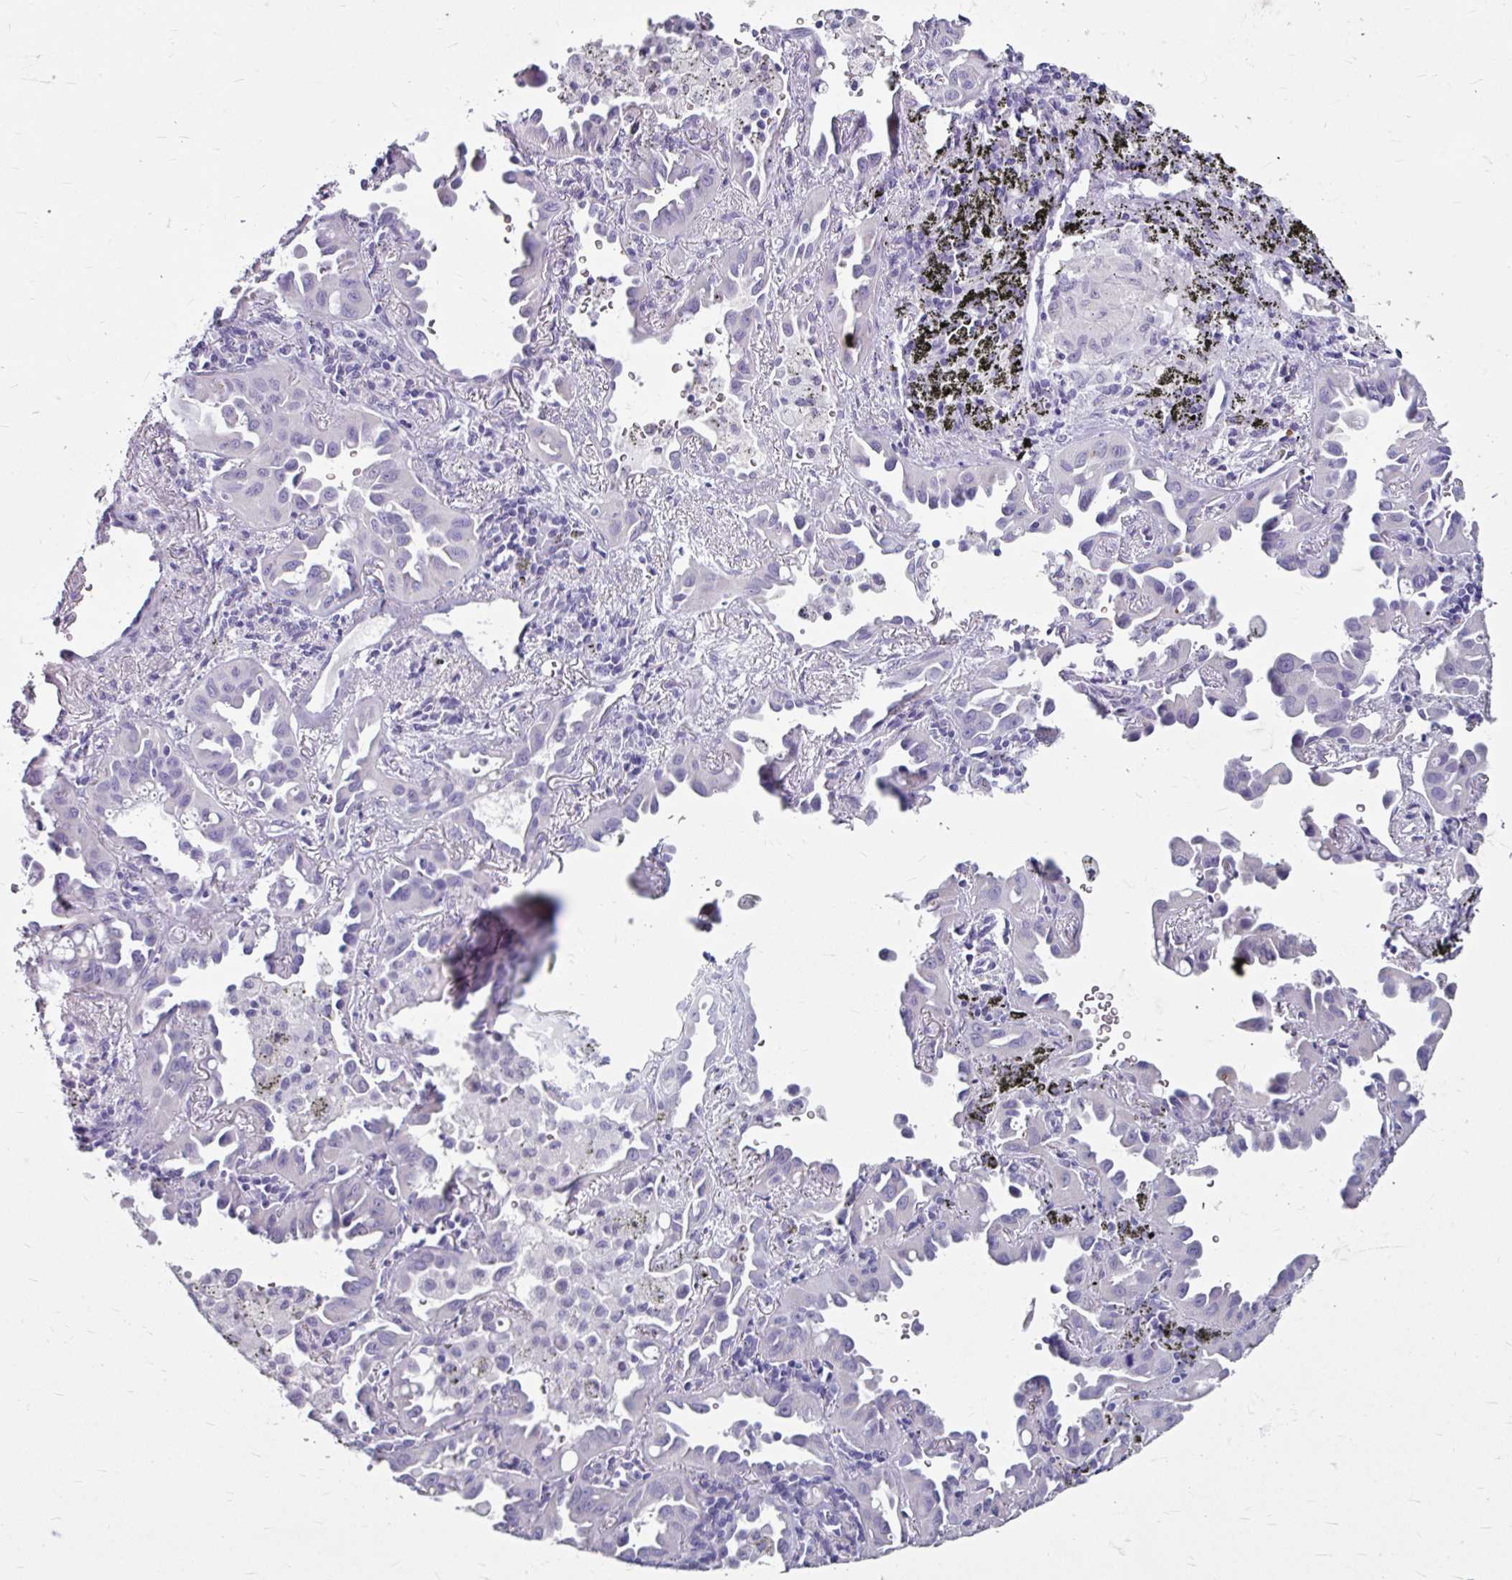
{"staining": {"intensity": "negative", "quantity": "none", "location": "none"}, "tissue": "lung cancer", "cell_type": "Tumor cells", "image_type": "cancer", "snomed": [{"axis": "morphology", "description": "Adenocarcinoma, NOS"}, {"axis": "topography", "description": "Lung"}], "caption": "High power microscopy micrograph of an IHC histopathology image of adenocarcinoma (lung), revealing no significant positivity in tumor cells.", "gene": "ANKRD1", "patient": {"sex": "male", "age": 68}}